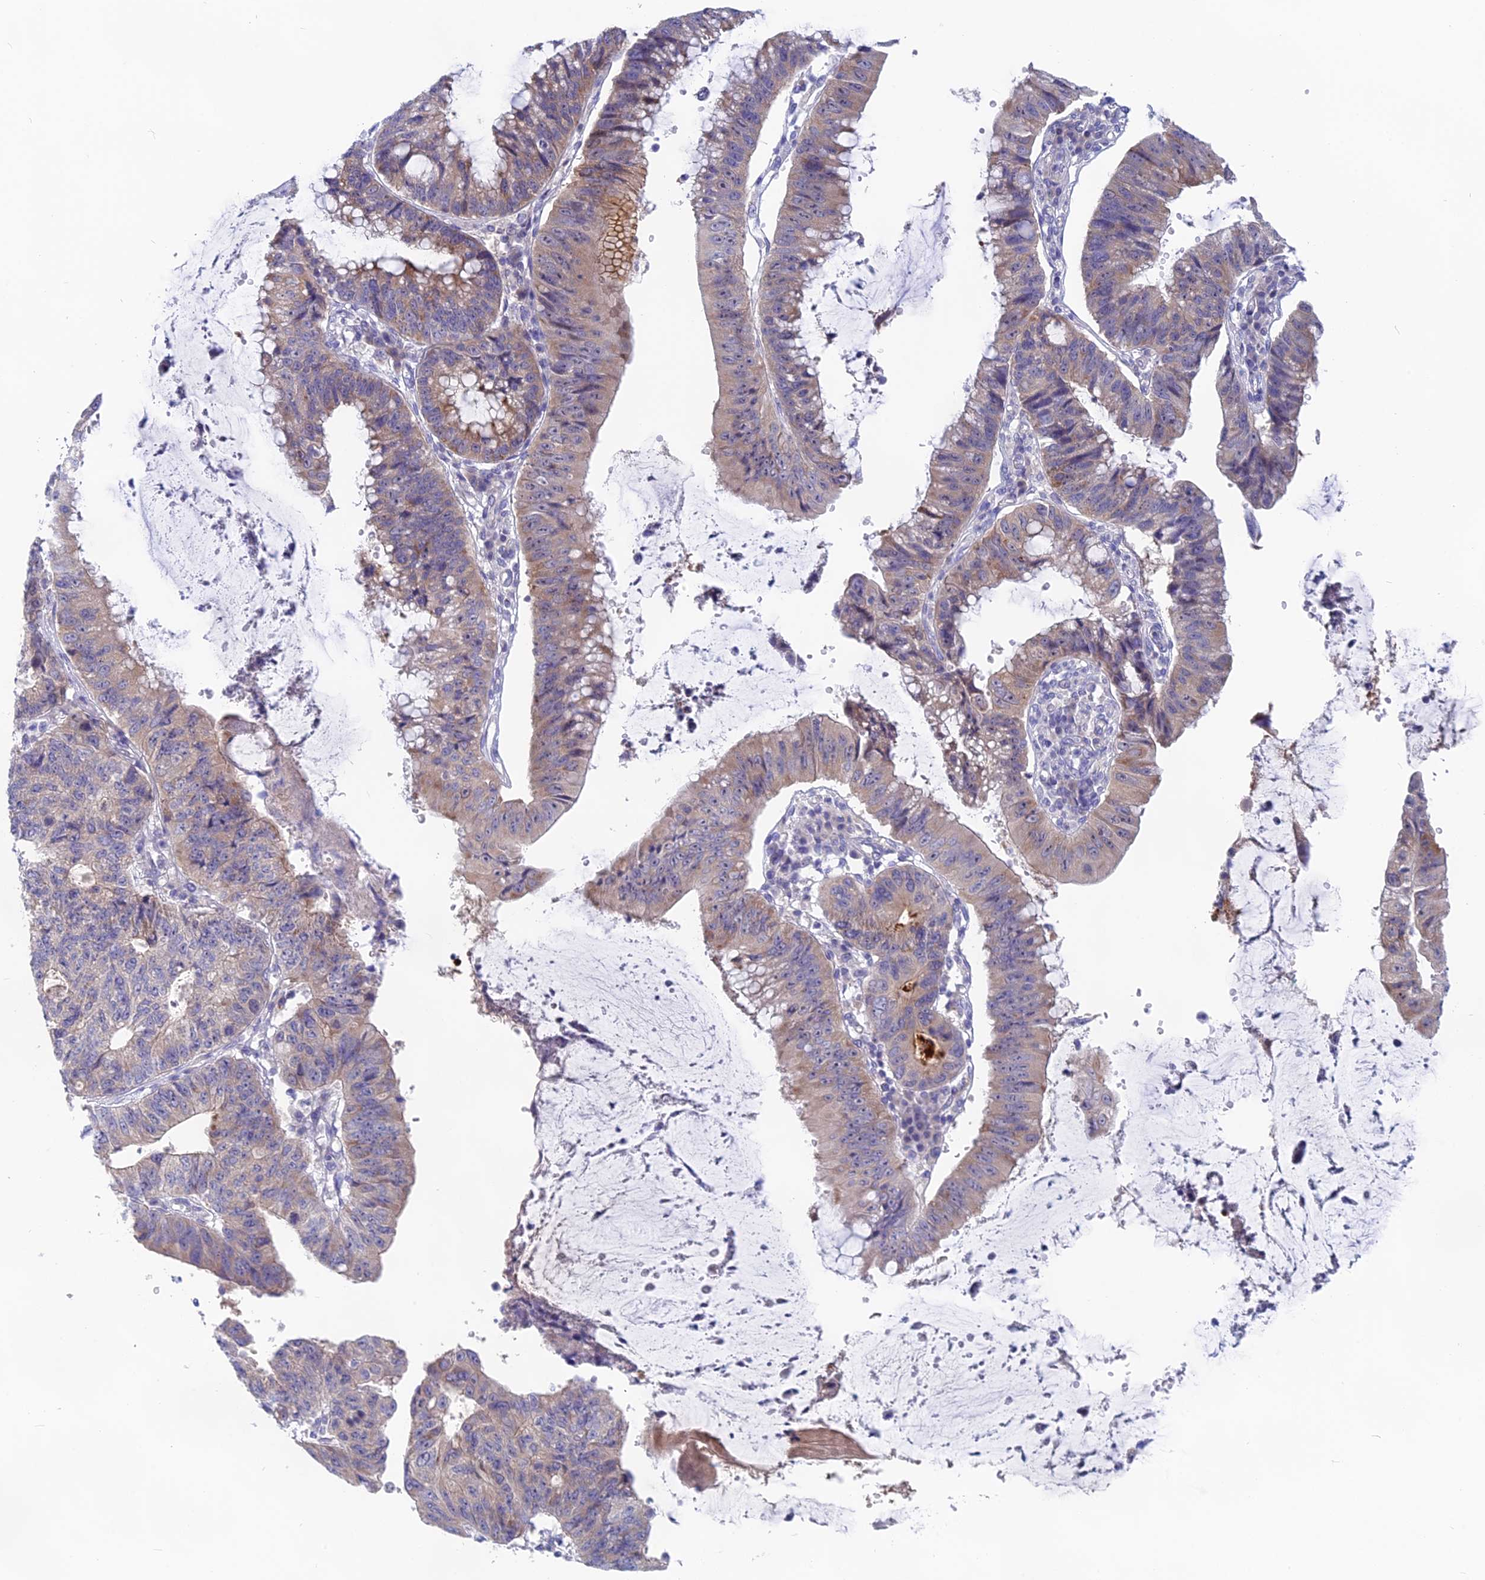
{"staining": {"intensity": "moderate", "quantity": "<25%", "location": "cytoplasmic/membranous"}, "tissue": "stomach cancer", "cell_type": "Tumor cells", "image_type": "cancer", "snomed": [{"axis": "morphology", "description": "Adenocarcinoma, NOS"}, {"axis": "topography", "description": "Stomach"}], "caption": "This micrograph exhibits IHC staining of human stomach adenocarcinoma, with low moderate cytoplasmic/membranous positivity in about <25% of tumor cells.", "gene": "TENT4B", "patient": {"sex": "male", "age": 59}}